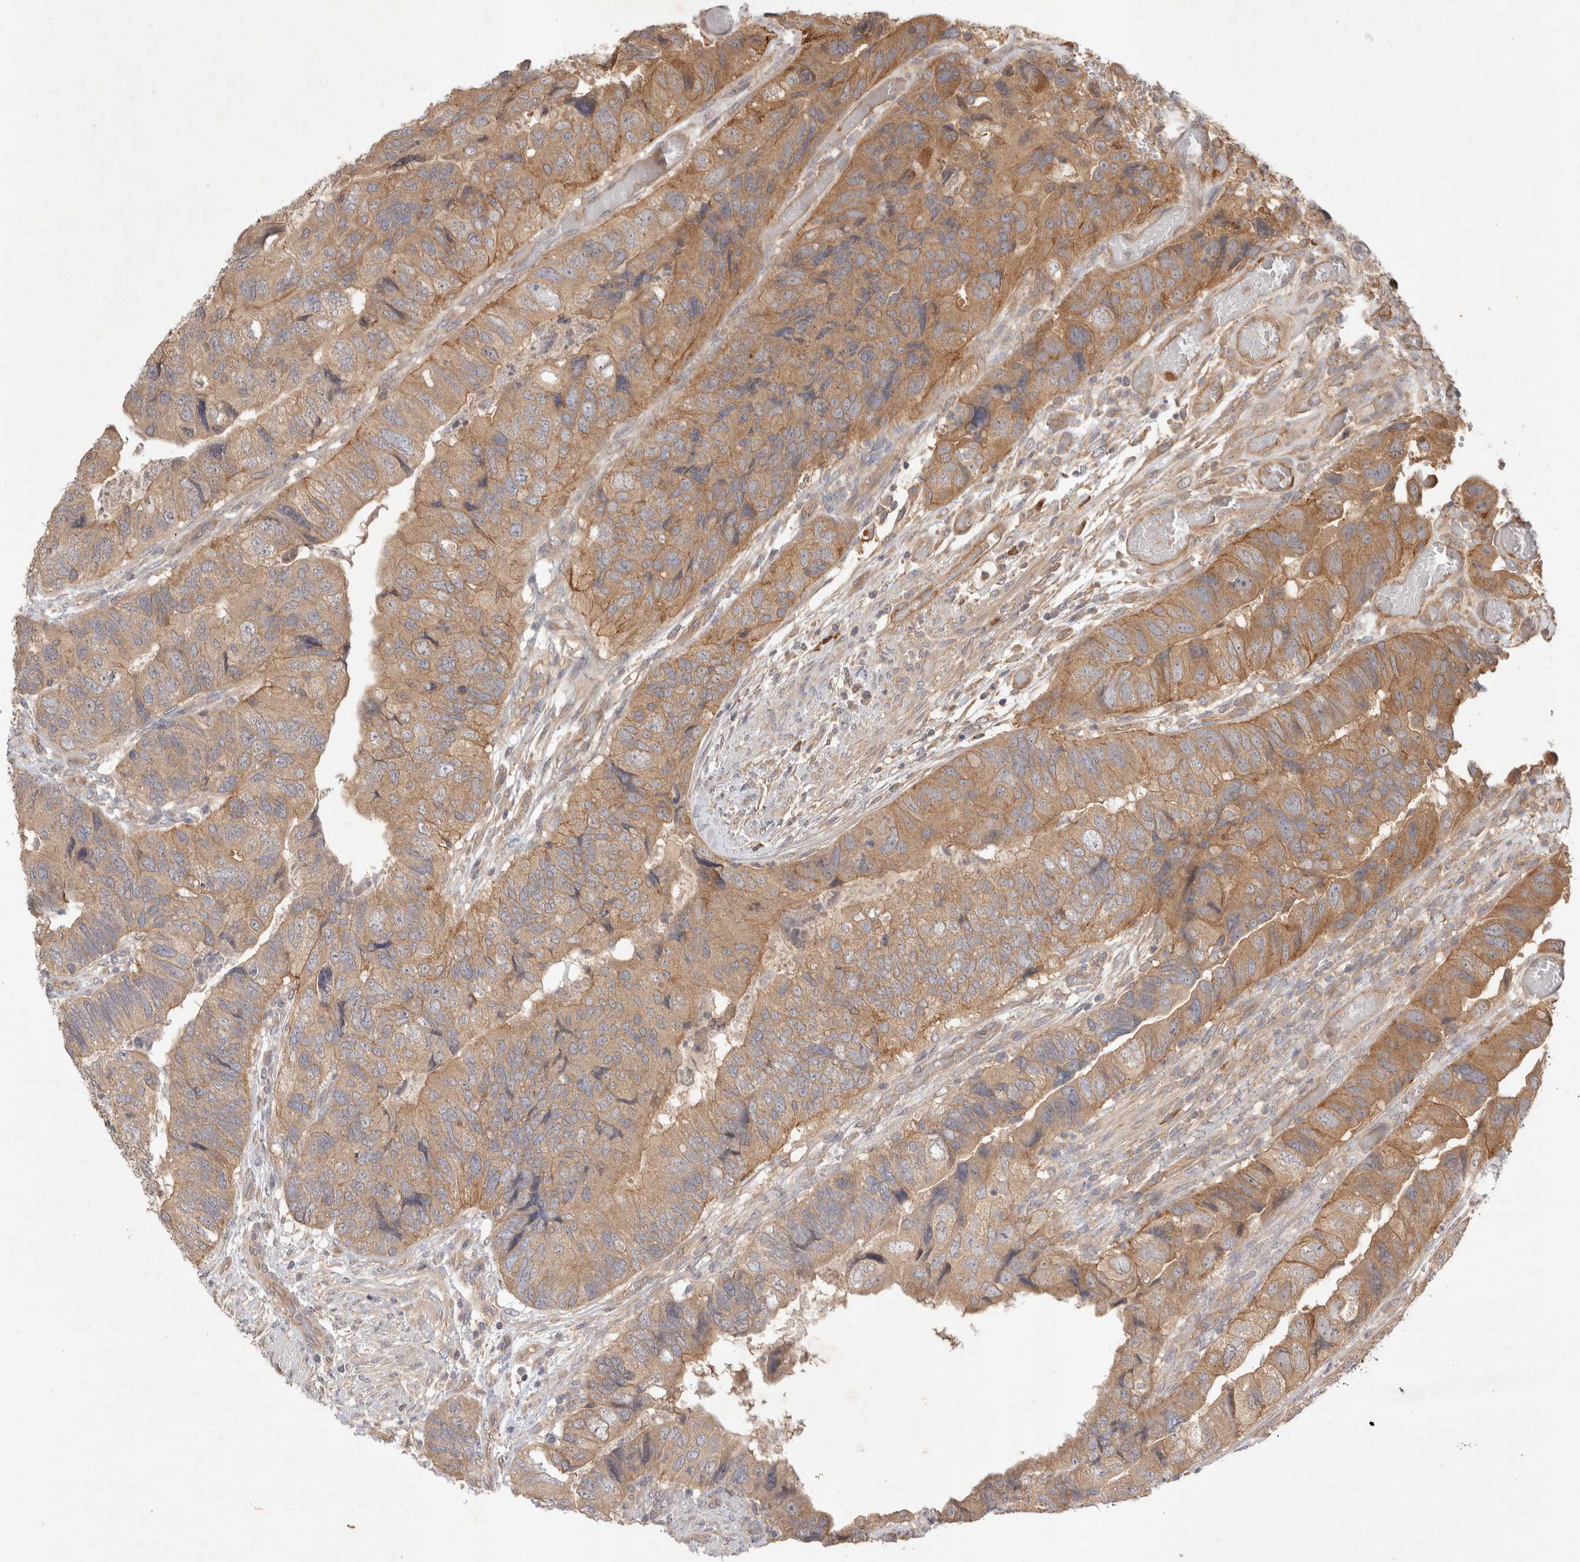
{"staining": {"intensity": "moderate", "quantity": ">75%", "location": "cytoplasmic/membranous"}, "tissue": "colorectal cancer", "cell_type": "Tumor cells", "image_type": "cancer", "snomed": [{"axis": "morphology", "description": "Adenocarcinoma, NOS"}, {"axis": "topography", "description": "Rectum"}], "caption": "IHC micrograph of neoplastic tissue: colorectal cancer (adenocarcinoma) stained using immunohistochemistry (IHC) exhibits medium levels of moderate protein expression localized specifically in the cytoplasmic/membranous of tumor cells, appearing as a cytoplasmic/membranous brown color.", "gene": "YES1", "patient": {"sex": "male", "age": 63}}